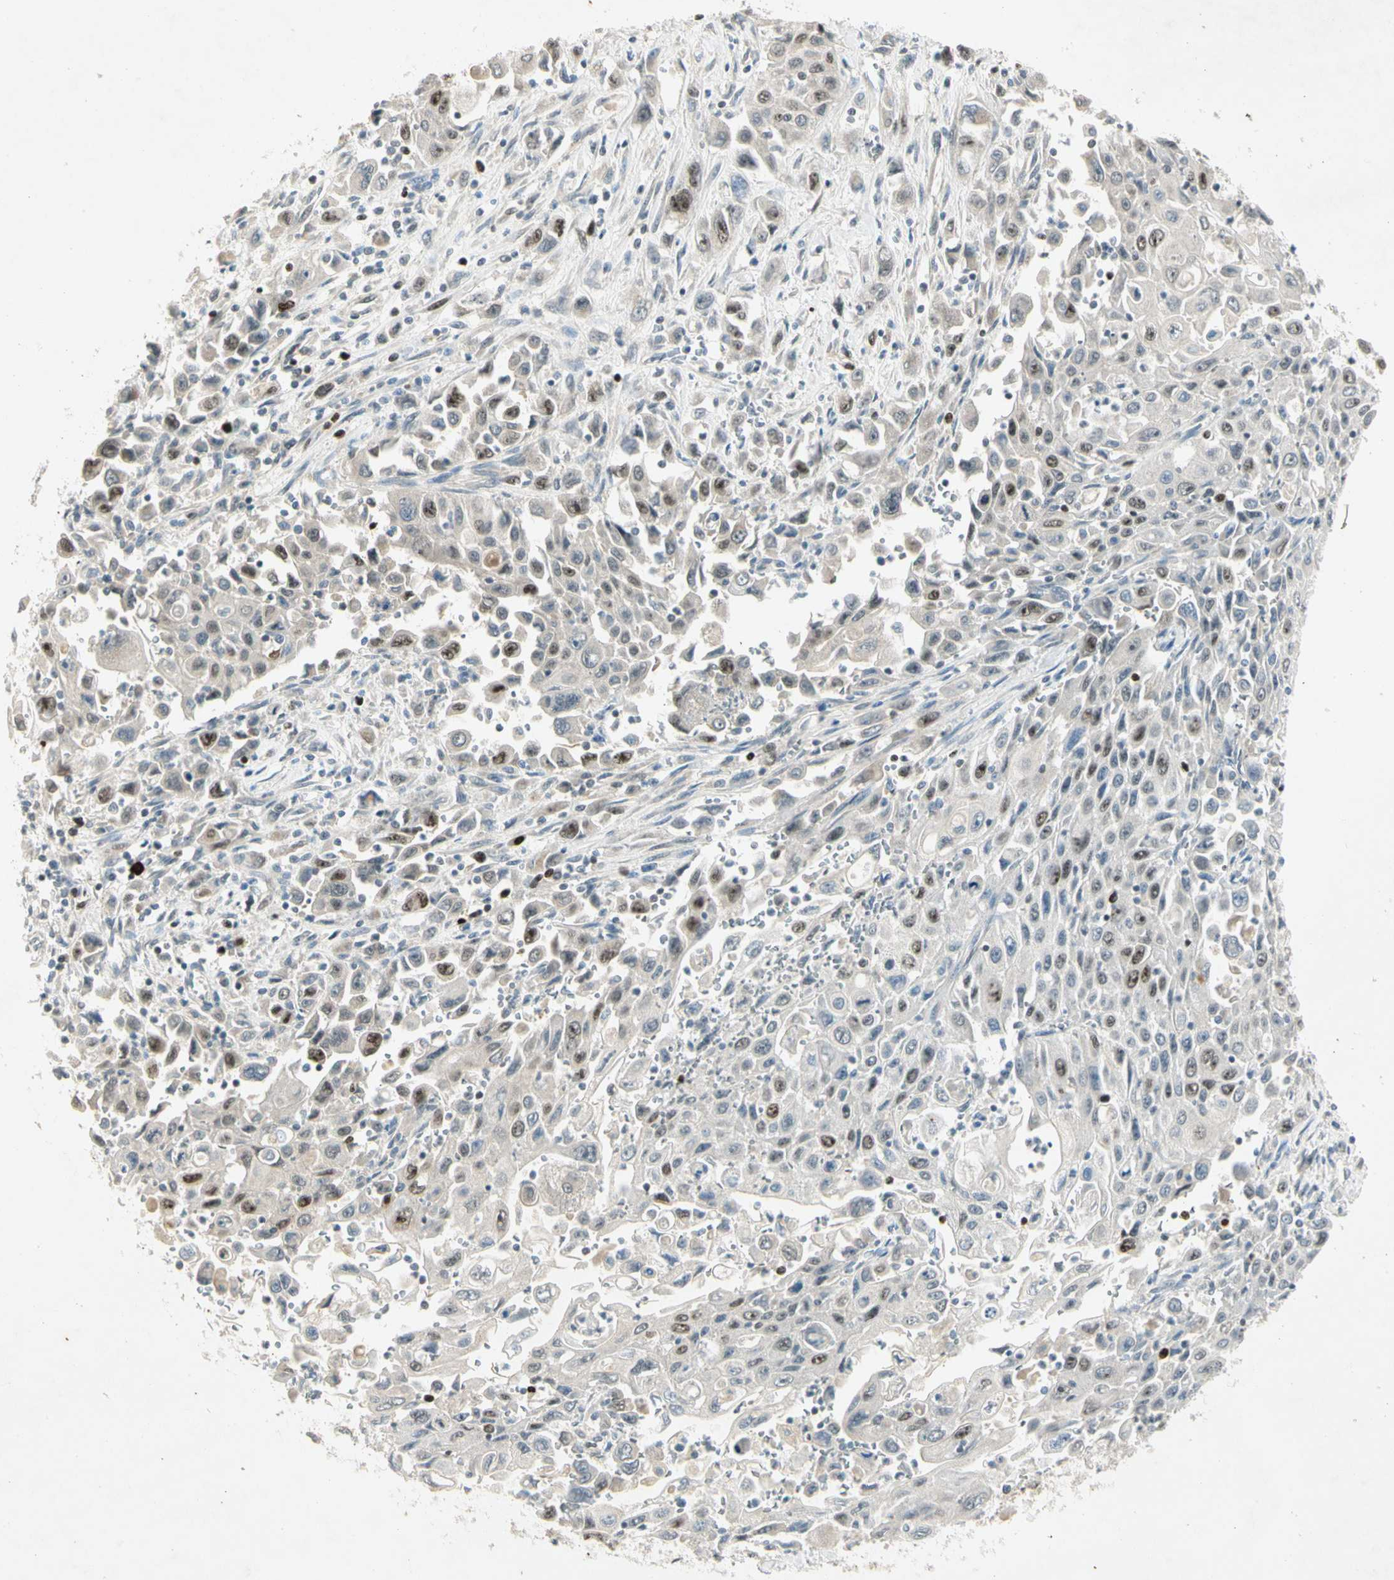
{"staining": {"intensity": "moderate", "quantity": "<25%", "location": "nuclear"}, "tissue": "pancreatic cancer", "cell_type": "Tumor cells", "image_type": "cancer", "snomed": [{"axis": "morphology", "description": "Adenocarcinoma, NOS"}, {"axis": "topography", "description": "Pancreas"}], "caption": "Immunohistochemistry (IHC) staining of adenocarcinoma (pancreatic), which demonstrates low levels of moderate nuclear expression in about <25% of tumor cells indicating moderate nuclear protein positivity. The staining was performed using DAB (brown) for protein detection and nuclei were counterstained in hematoxylin (blue).", "gene": "PITX1", "patient": {"sex": "male", "age": 70}}